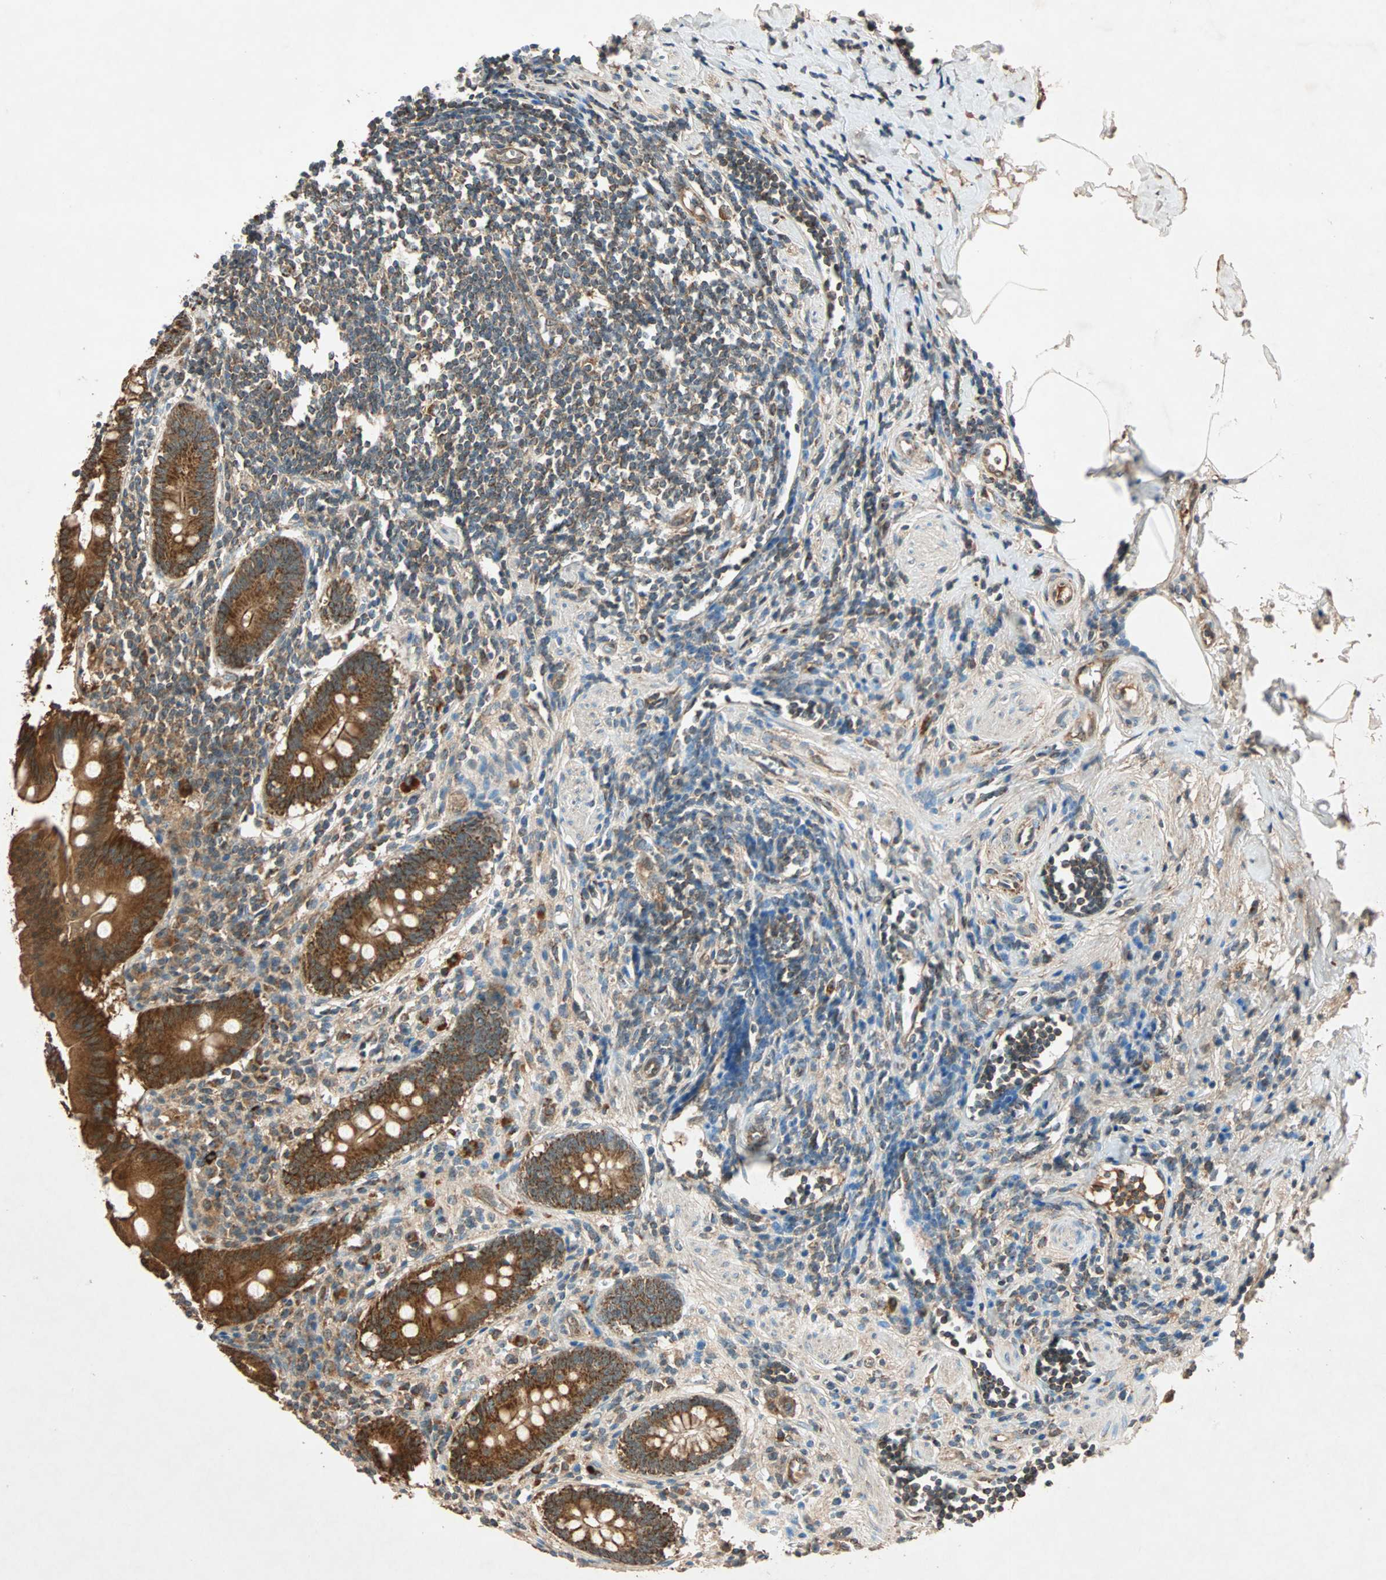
{"staining": {"intensity": "strong", "quantity": ">75%", "location": "cytoplasmic/membranous"}, "tissue": "appendix", "cell_type": "Glandular cells", "image_type": "normal", "snomed": [{"axis": "morphology", "description": "Normal tissue, NOS"}, {"axis": "topography", "description": "Appendix"}], "caption": "Glandular cells display high levels of strong cytoplasmic/membranous positivity in approximately >75% of cells in benign human appendix. (Brightfield microscopy of DAB IHC at high magnification).", "gene": "MAPK1", "patient": {"sex": "female", "age": 50}}